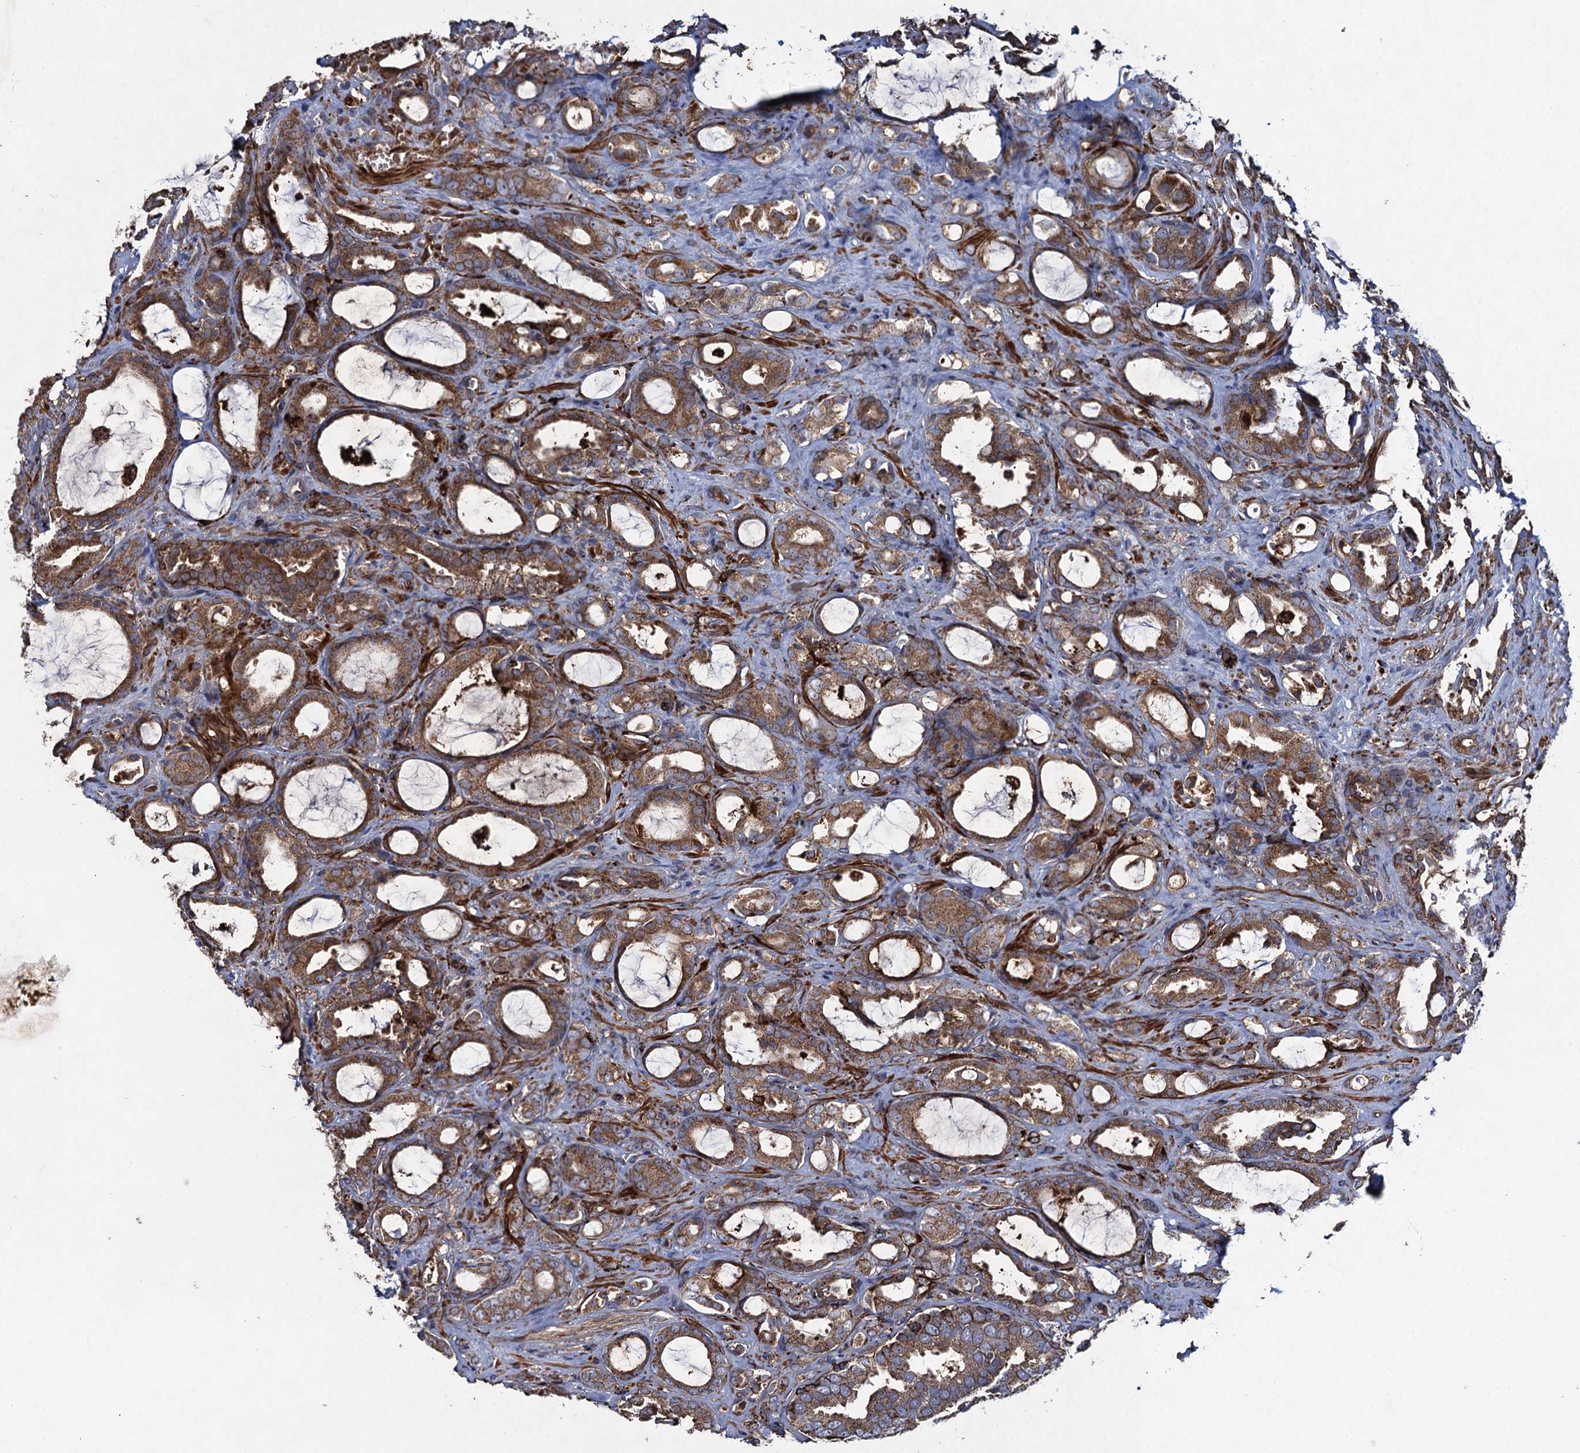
{"staining": {"intensity": "moderate", "quantity": ">75%", "location": "cytoplasmic/membranous"}, "tissue": "prostate cancer", "cell_type": "Tumor cells", "image_type": "cancer", "snomed": [{"axis": "morphology", "description": "Adenocarcinoma, High grade"}, {"axis": "topography", "description": "Prostate"}], "caption": "The micrograph demonstrates immunohistochemical staining of prostate cancer (high-grade adenocarcinoma). There is moderate cytoplasmic/membranous staining is appreciated in about >75% of tumor cells.", "gene": "TXNDC11", "patient": {"sex": "male", "age": 72}}